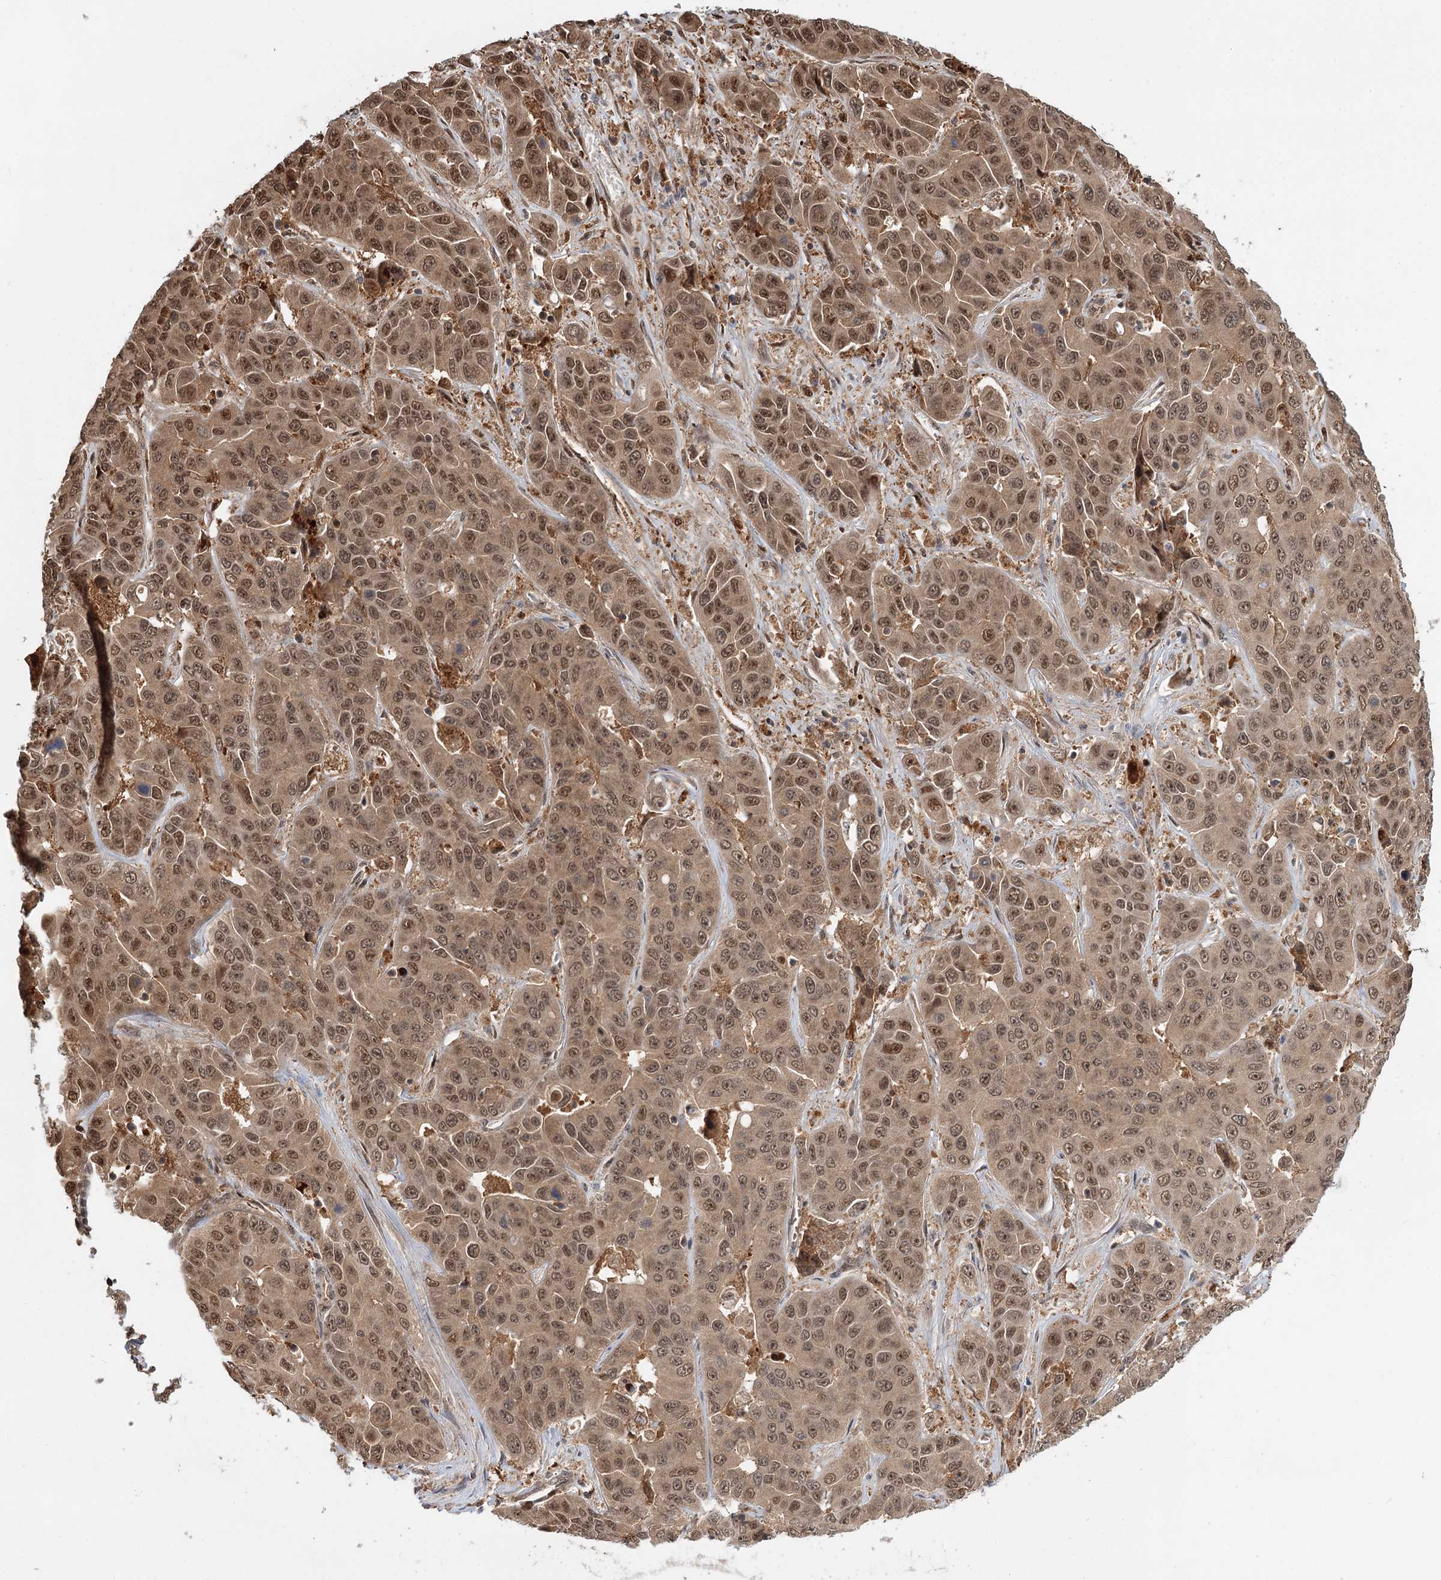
{"staining": {"intensity": "moderate", "quantity": ">75%", "location": "cytoplasmic/membranous,nuclear"}, "tissue": "liver cancer", "cell_type": "Tumor cells", "image_type": "cancer", "snomed": [{"axis": "morphology", "description": "Cholangiocarcinoma"}, {"axis": "topography", "description": "Liver"}], "caption": "Protein staining of cholangiocarcinoma (liver) tissue displays moderate cytoplasmic/membranous and nuclear staining in about >75% of tumor cells.", "gene": "N6AMT1", "patient": {"sex": "female", "age": 52}}